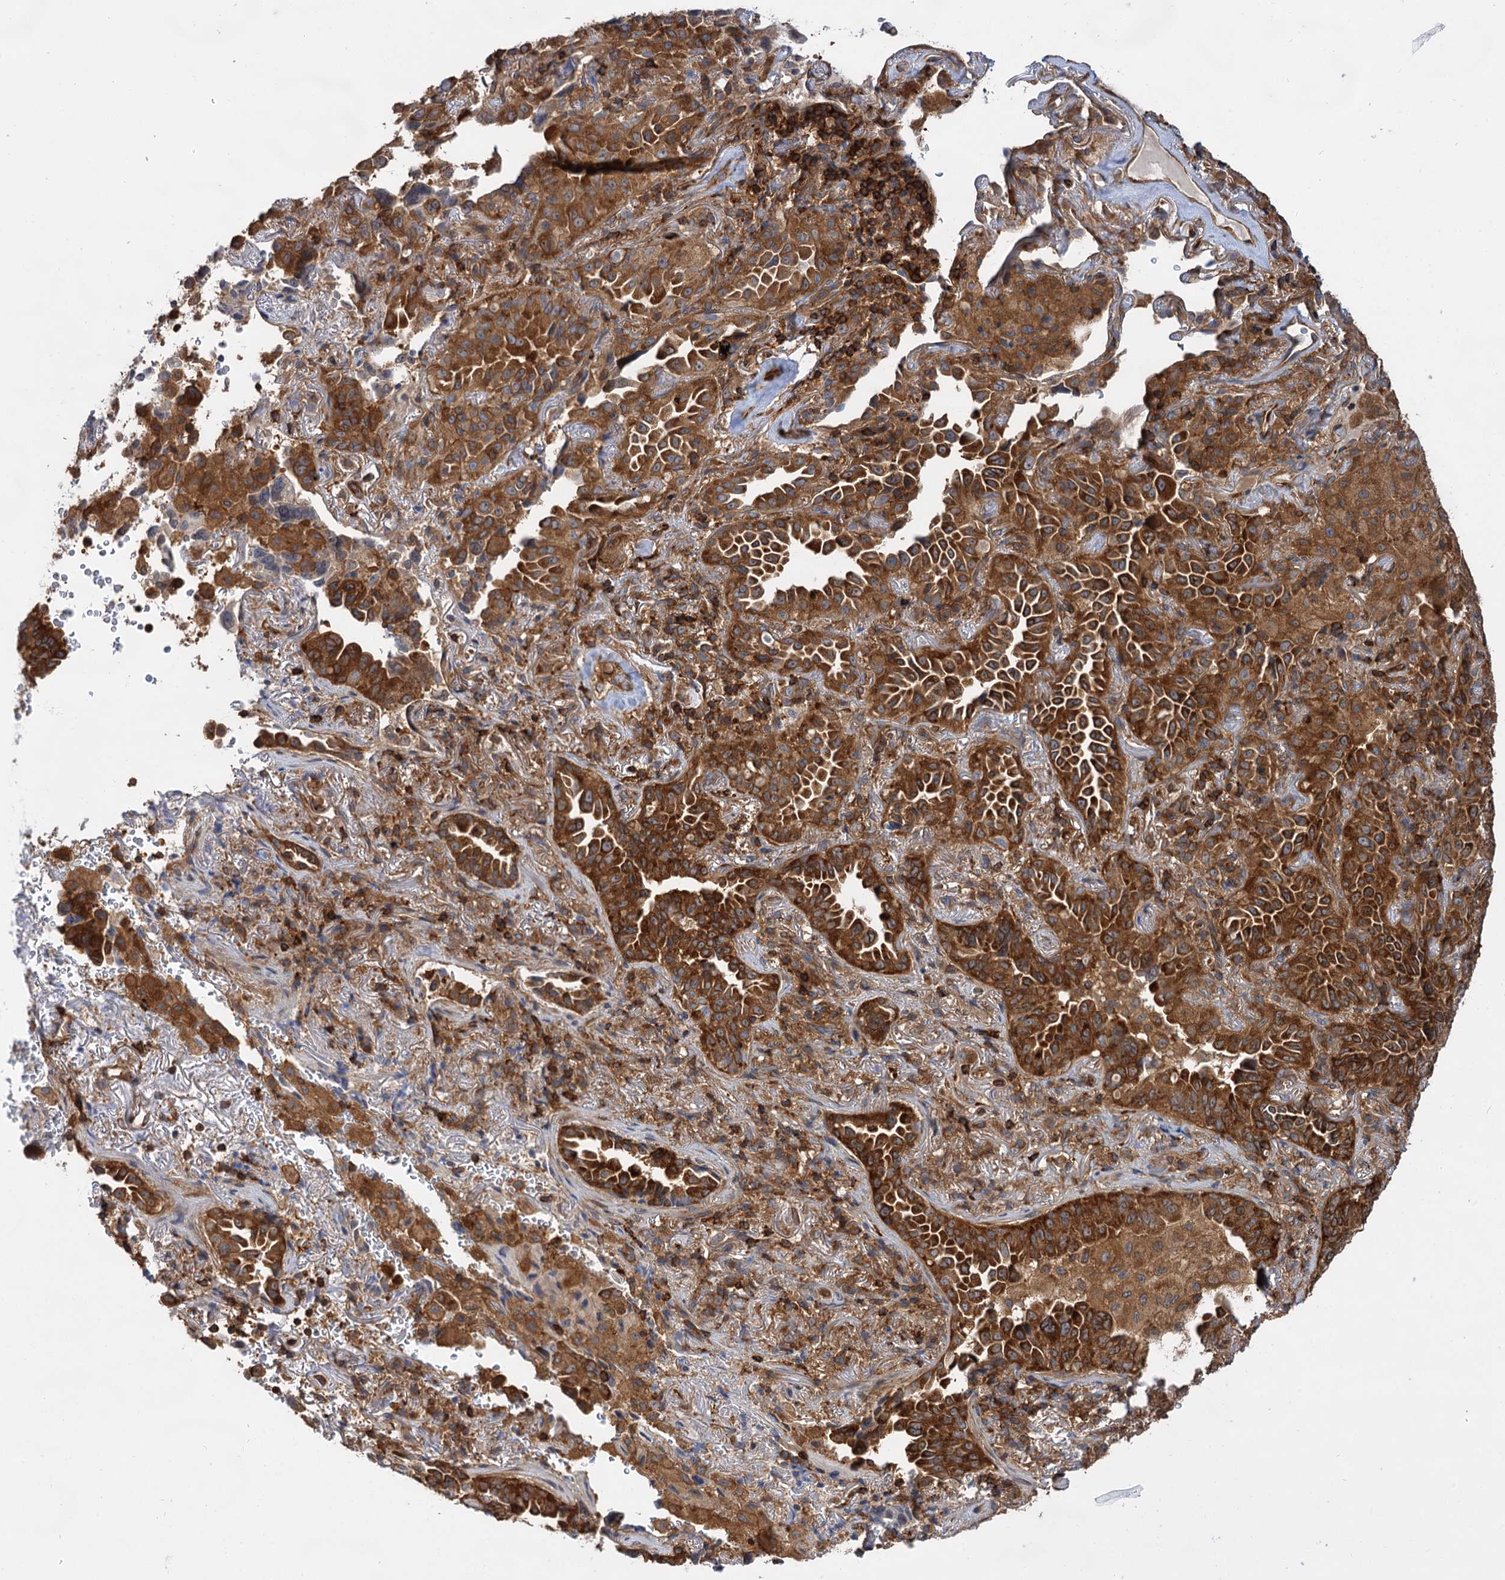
{"staining": {"intensity": "strong", "quantity": ">75%", "location": "cytoplasmic/membranous"}, "tissue": "lung cancer", "cell_type": "Tumor cells", "image_type": "cancer", "snomed": [{"axis": "morphology", "description": "Adenocarcinoma, NOS"}, {"axis": "topography", "description": "Lung"}], "caption": "Immunohistochemistry of adenocarcinoma (lung) shows high levels of strong cytoplasmic/membranous positivity in approximately >75% of tumor cells.", "gene": "PACS1", "patient": {"sex": "female", "age": 69}}